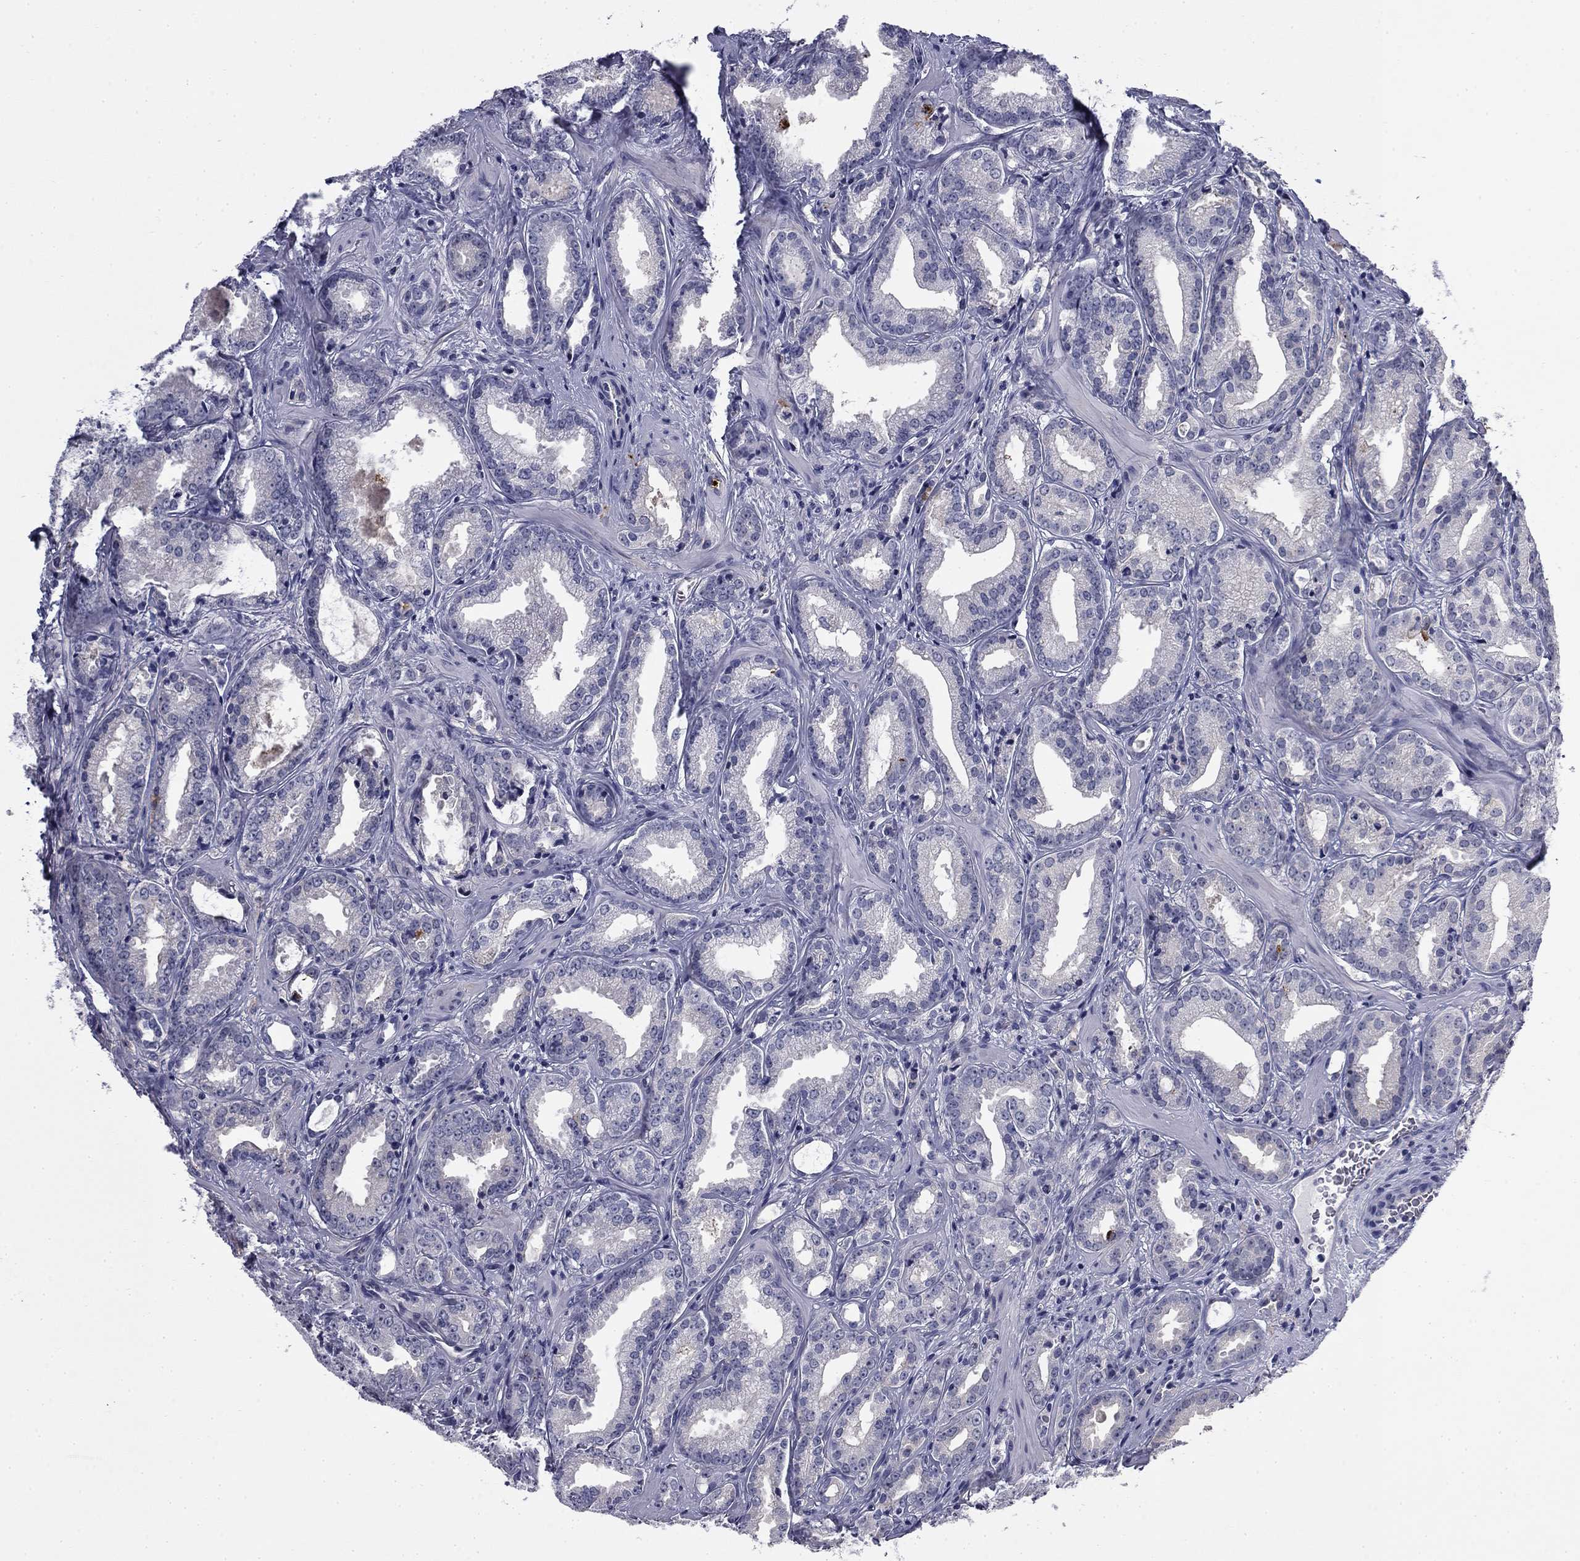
{"staining": {"intensity": "negative", "quantity": "none", "location": "none"}, "tissue": "prostate cancer", "cell_type": "Tumor cells", "image_type": "cancer", "snomed": [{"axis": "morphology", "description": "Adenocarcinoma, Medium grade"}, {"axis": "topography", "description": "Prostate and seminal vesicle, NOS"}, {"axis": "topography", "description": "Prostate"}], "caption": "Prostate adenocarcinoma (medium-grade) stained for a protein using IHC displays no expression tumor cells.", "gene": "BCL2L14", "patient": {"sex": "male", "age": 65}}